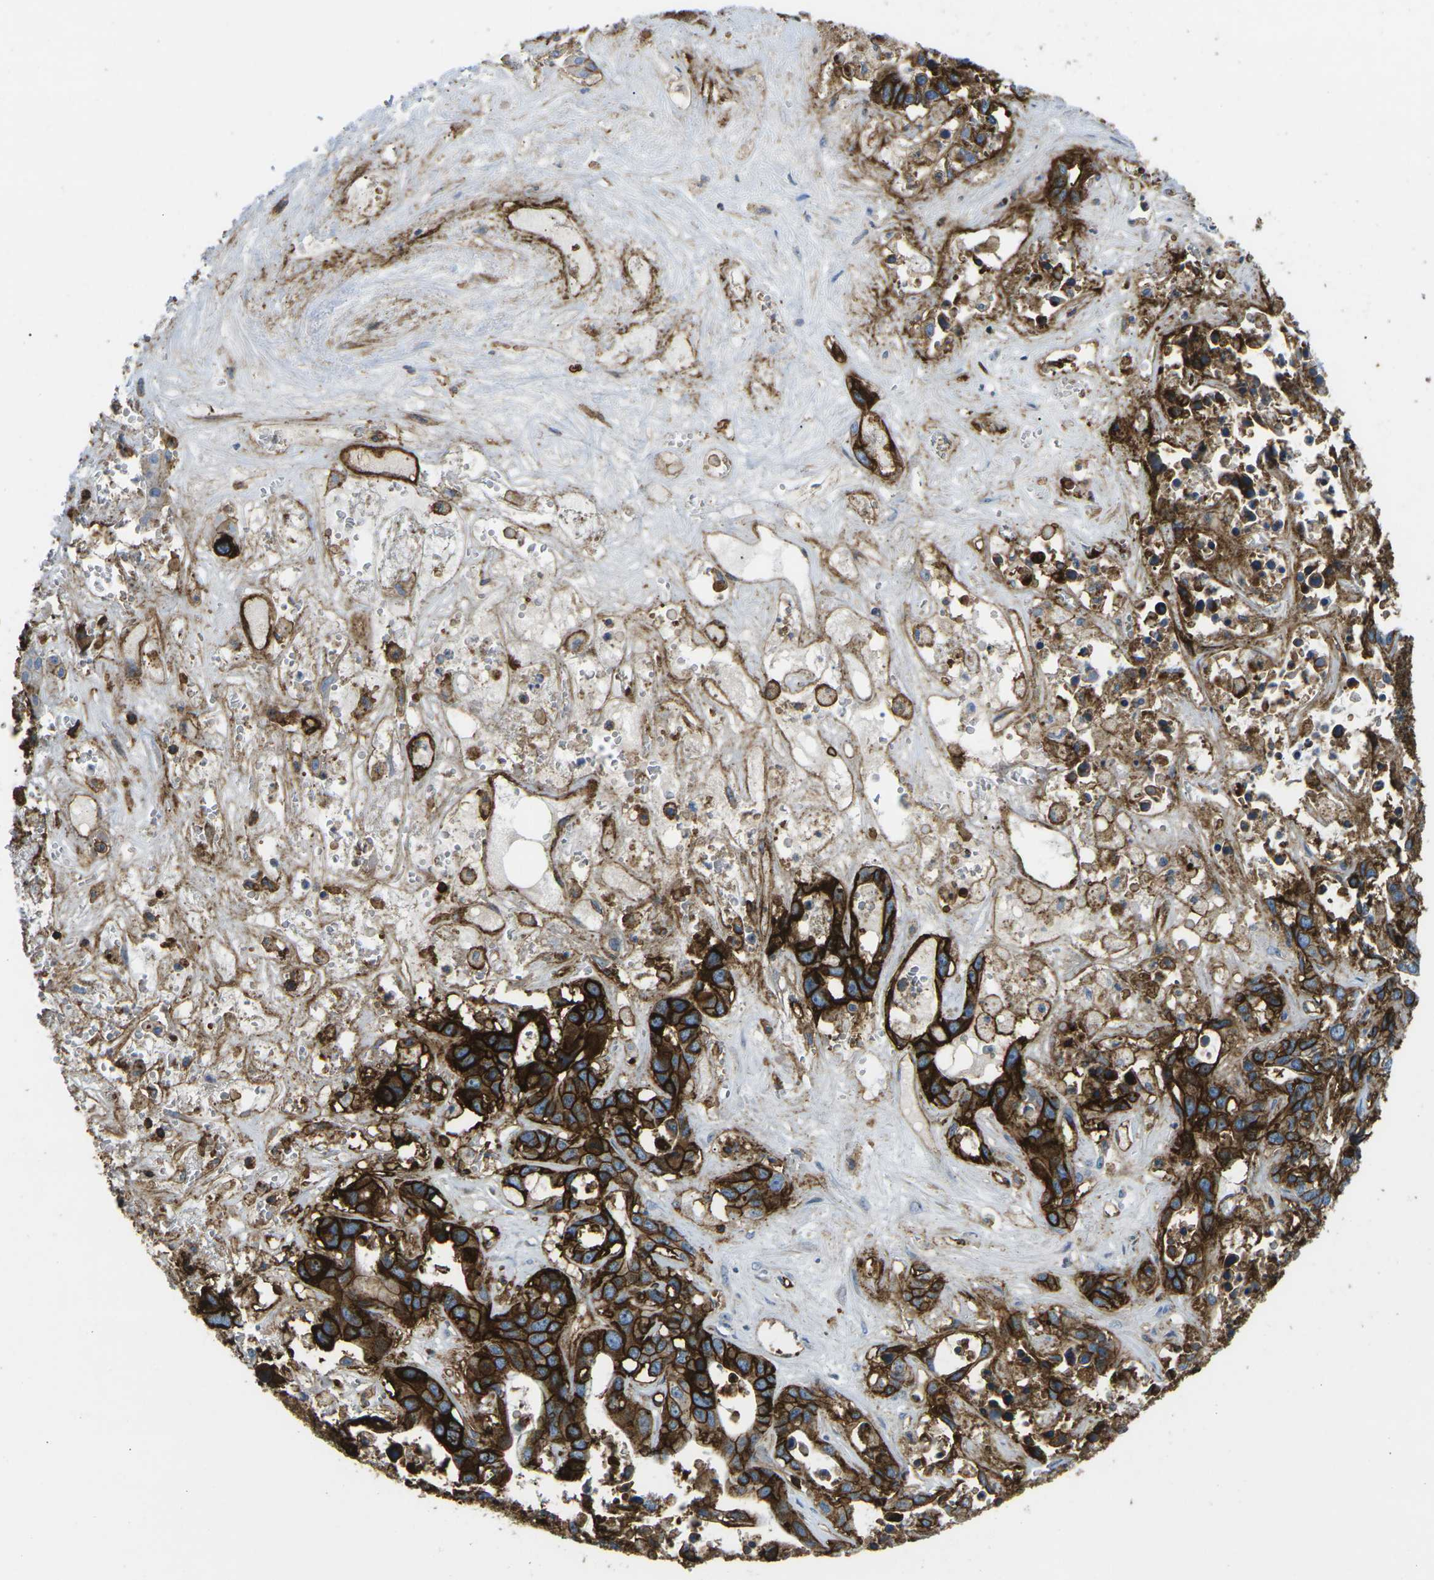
{"staining": {"intensity": "strong", "quantity": ">75%", "location": "cytoplasmic/membranous"}, "tissue": "liver cancer", "cell_type": "Tumor cells", "image_type": "cancer", "snomed": [{"axis": "morphology", "description": "Cholangiocarcinoma"}, {"axis": "topography", "description": "Liver"}], "caption": "Immunohistochemistry micrograph of neoplastic tissue: liver cancer (cholangiocarcinoma) stained using IHC displays high levels of strong protein expression localized specifically in the cytoplasmic/membranous of tumor cells, appearing as a cytoplasmic/membranous brown color.", "gene": "HLA-B", "patient": {"sex": "female", "age": 65}}